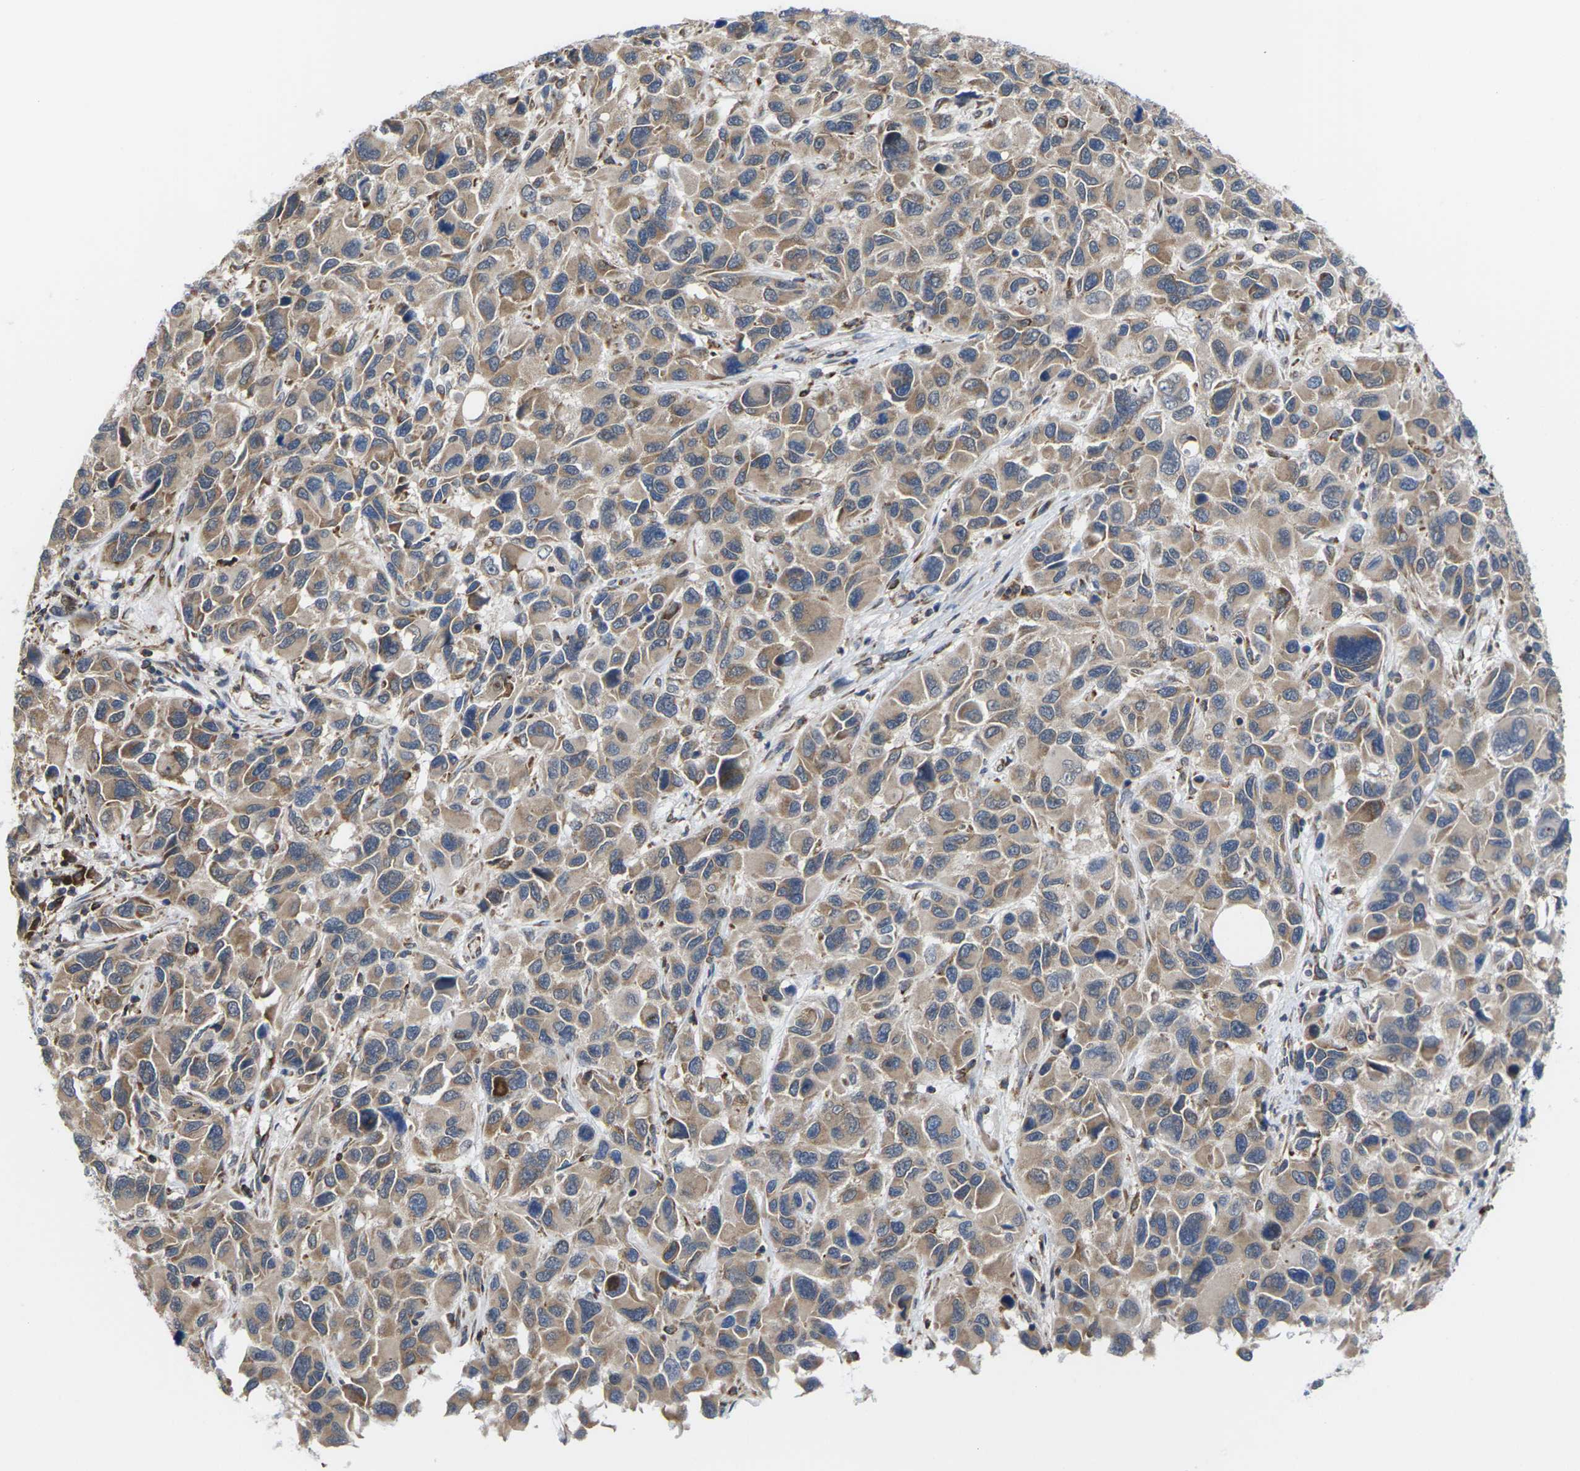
{"staining": {"intensity": "moderate", "quantity": ">75%", "location": "cytoplasmic/membranous"}, "tissue": "melanoma", "cell_type": "Tumor cells", "image_type": "cancer", "snomed": [{"axis": "morphology", "description": "Malignant melanoma, NOS"}, {"axis": "topography", "description": "Skin"}], "caption": "Immunohistochemistry (IHC) micrograph of malignant melanoma stained for a protein (brown), which reveals medium levels of moderate cytoplasmic/membranous staining in about >75% of tumor cells.", "gene": "PDZK1IP1", "patient": {"sex": "male", "age": 53}}